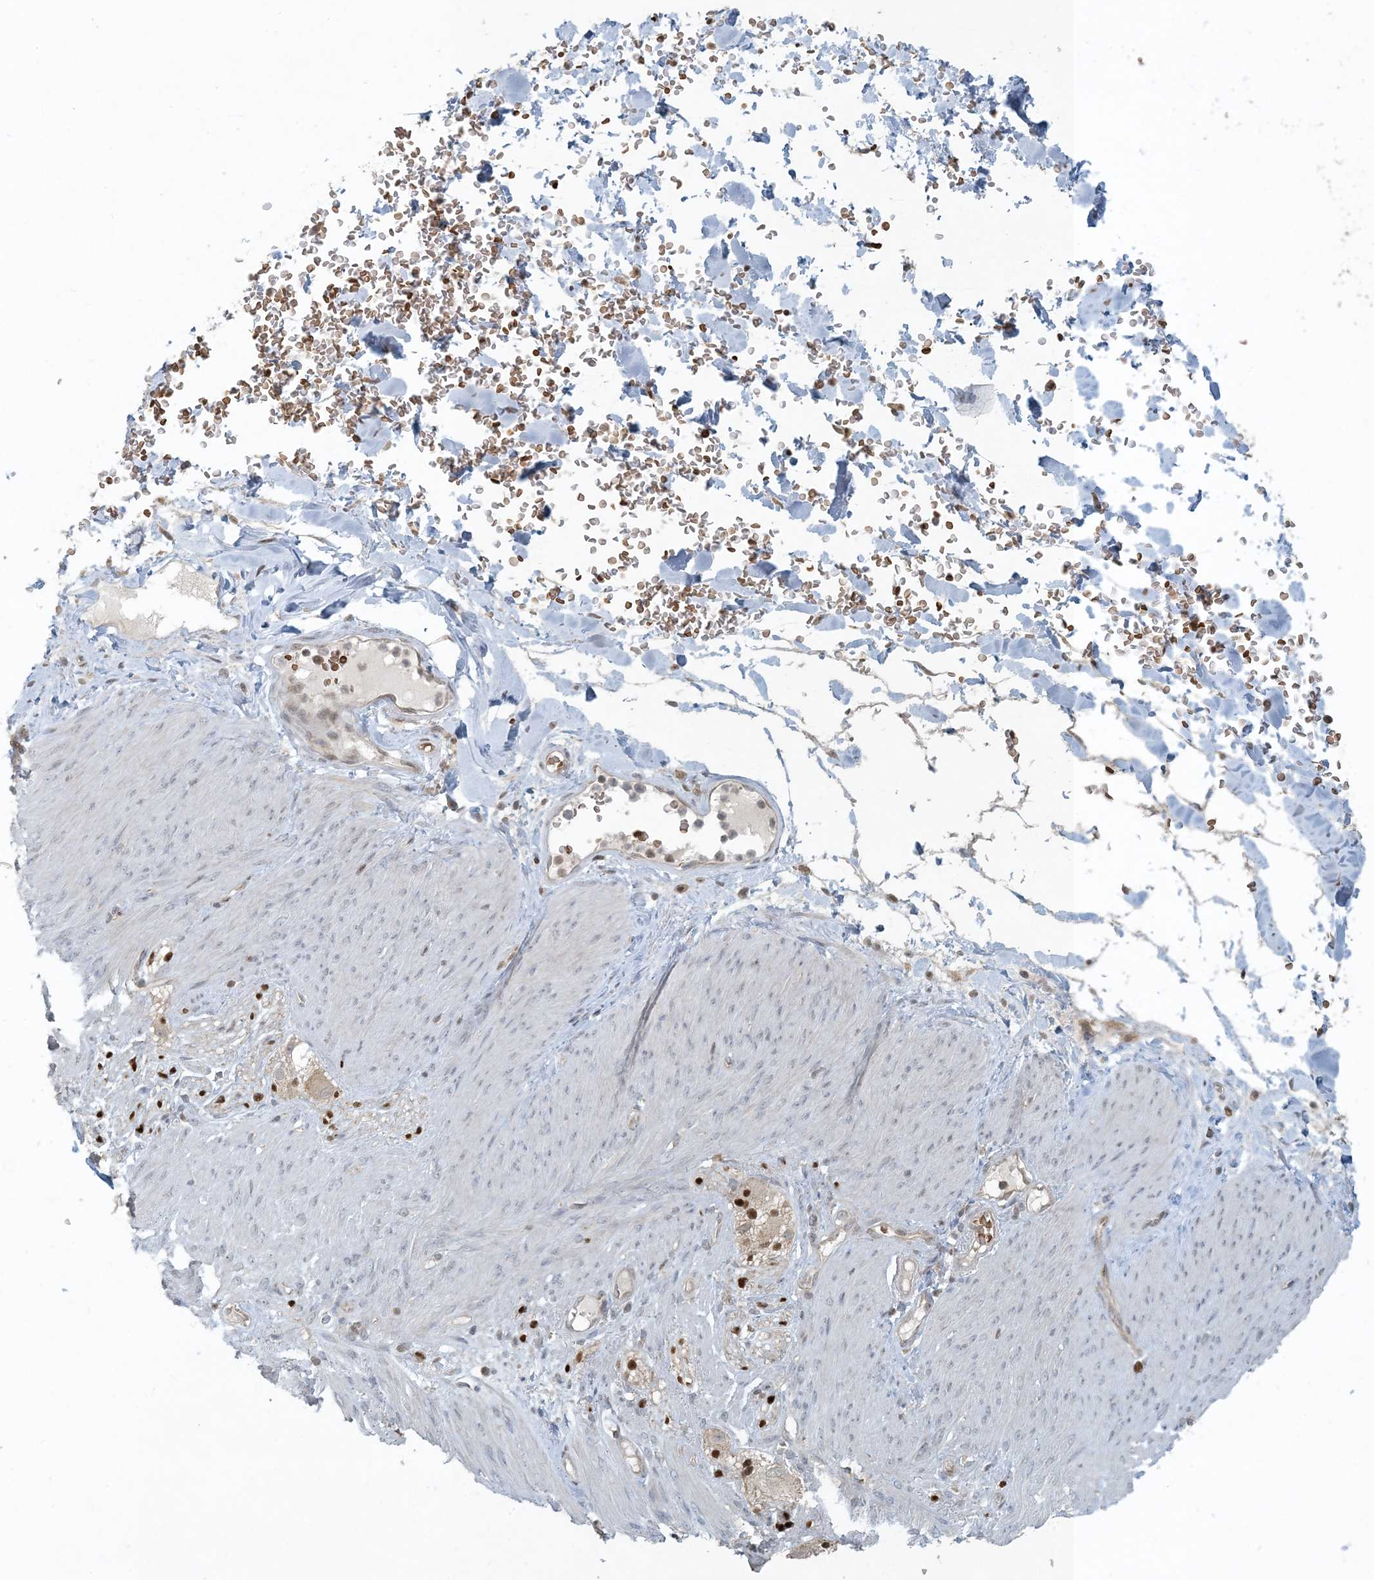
{"staining": {"intensity": "negative", "quantity": "none", "location": "none"}, "tissue": "adipose tissue", "cell_type": "Adipocytes", "image_type": "normal", "snomed": [{"axis": "morphology", "description": "Normal tissue, NOS"}, {"axis": "topography", "description": "Colon"}, {"axis": "topography", "description": "Peripheral nerve tissue"}], "caption": "Adipocytes show no significant protein staining in normal adipose tissue.", "gene": "CTDNEP1", "patient": {"sex": "female", "age": 61}}